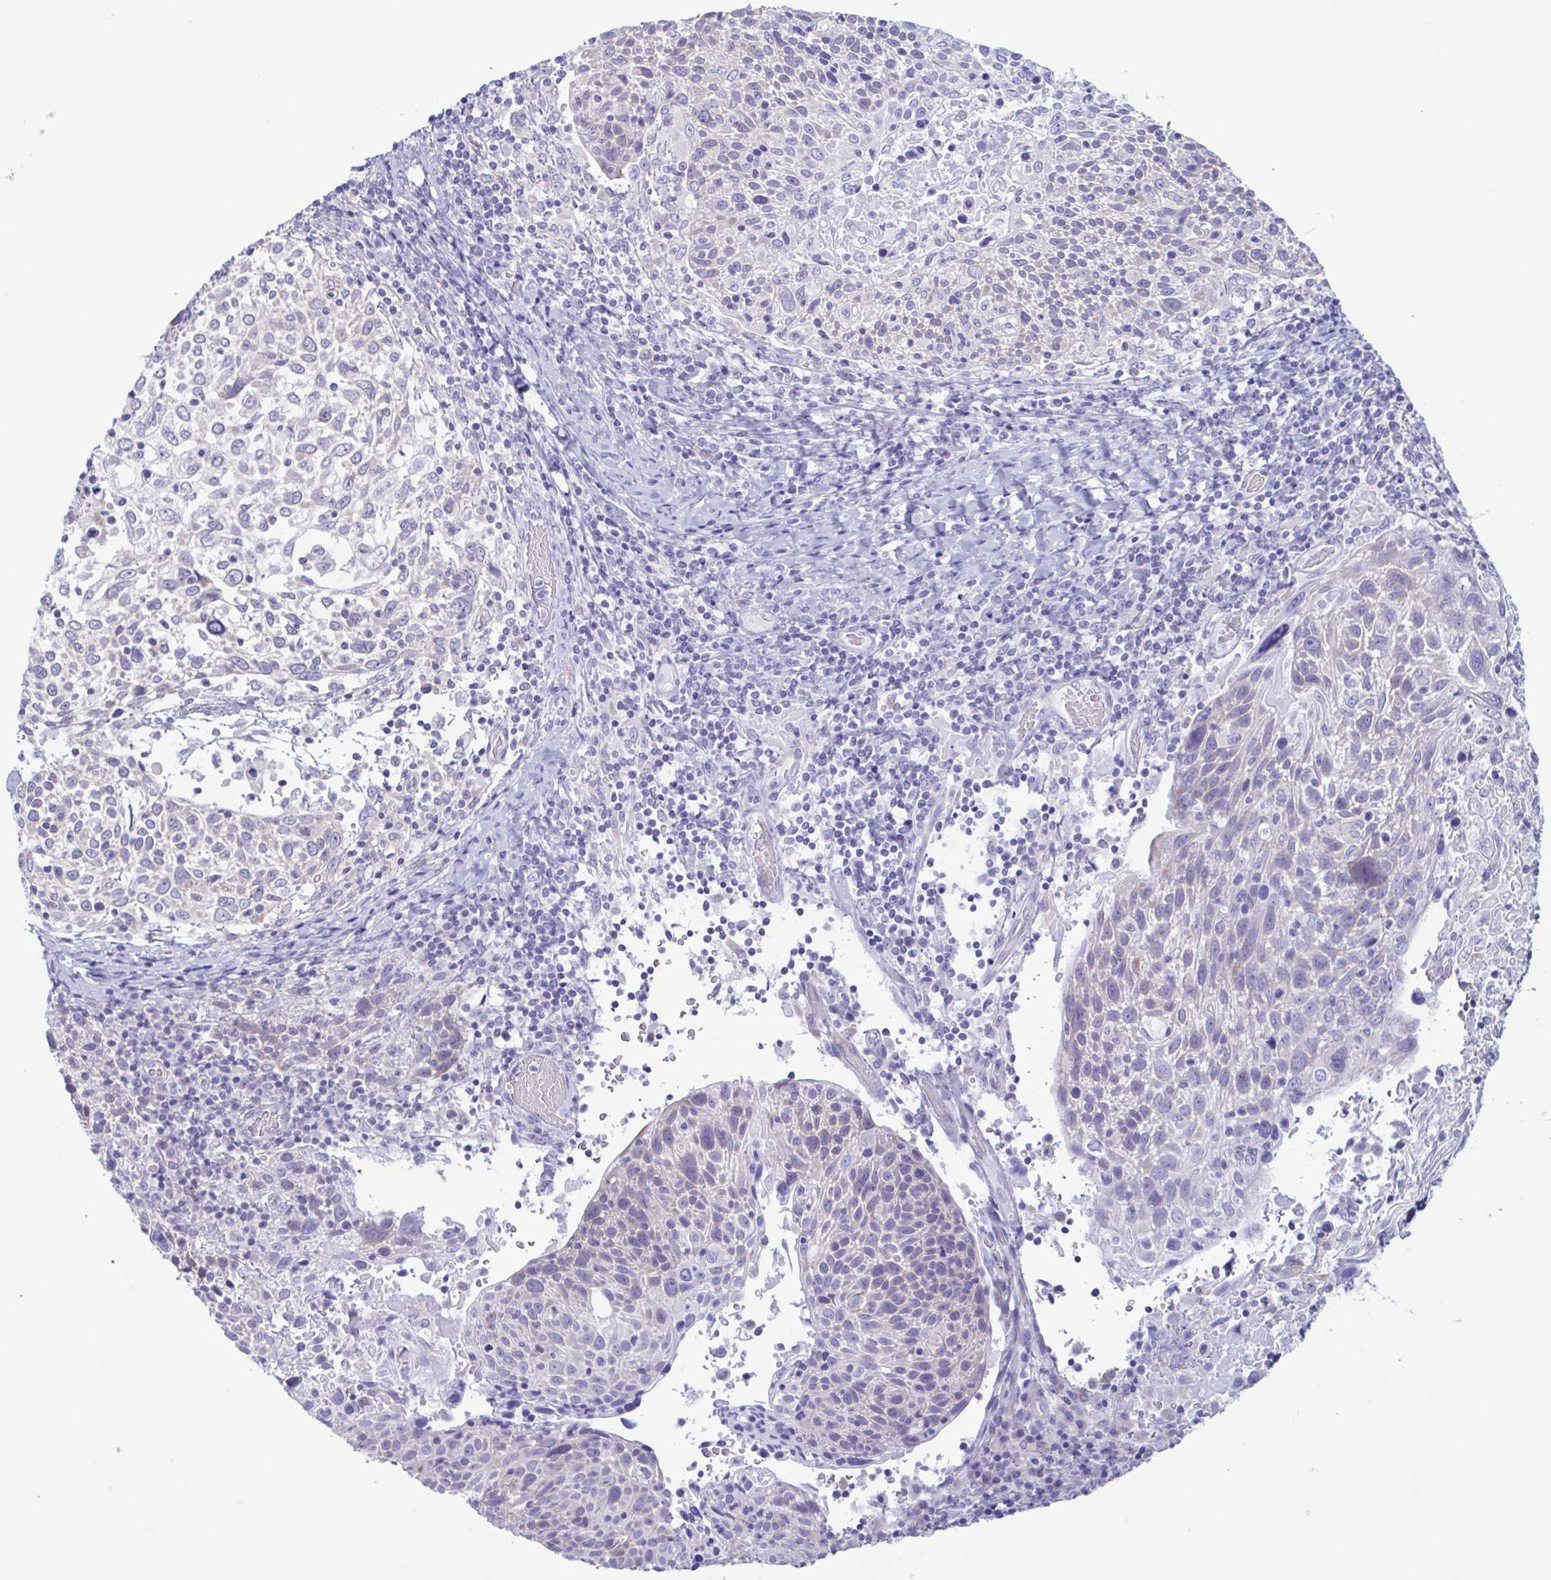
{"staining": {"intensity": "negative", "quantity": "none", "location": "none"}, "tissue": "cervical cancer", "cell_type": "Tumor cells", "image_type": "cancer", "snomed": [{"axis": "morphology", "description": "Squamous cell carcinoma, NOS"}, {"axis": "topography", "description": "Cervix"}], "caption": "Immunohistochemistry (IHC) image of cervical cancer (squamous cell carcinoma) stained for a protein (brown), which exhibits no expression in tumor cells.", "gene": "TNNI3", "patient": {"sex": "female", "age": 61}}